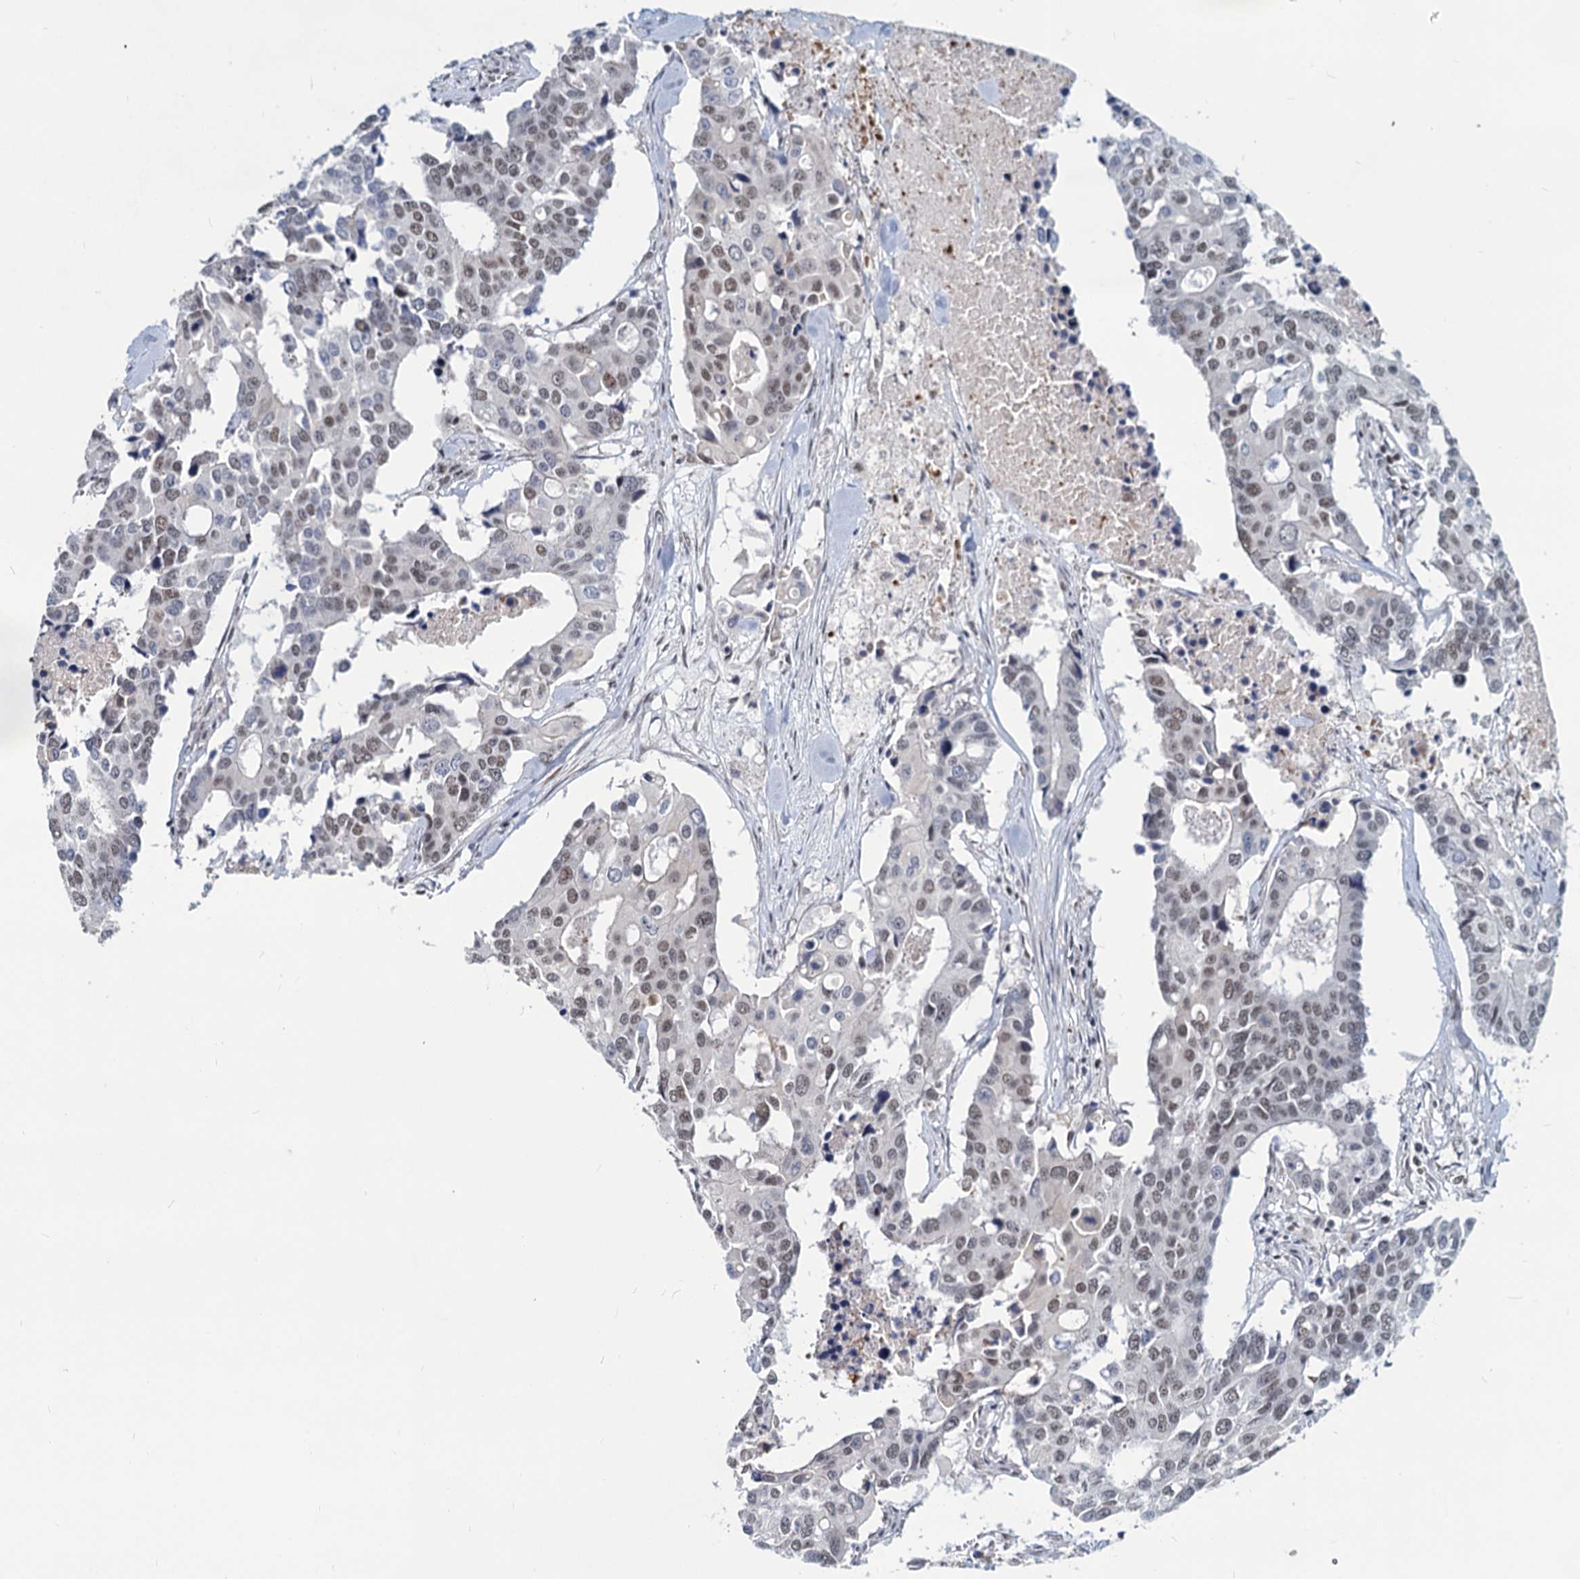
{"staining": {"intensity": "weak", "quantity": ">75%", "location": "nuclear"}, "tissue": "colorectal cancer", "cell_type": "Tumor cells", "image_type": "cancer", "snomed": [{"axis": "morphology", "description": "Adenocarcinoma, NOS"}, {"axis": "topography", "description": "Colon"}], "caption": "This image shows immunohistochemistry staining of human colorectal cancer, with low weak nuclear staining in about >75% of tumor cells.", "gene": "METTL14", "patient": {"sex": "male", "age": 77}}